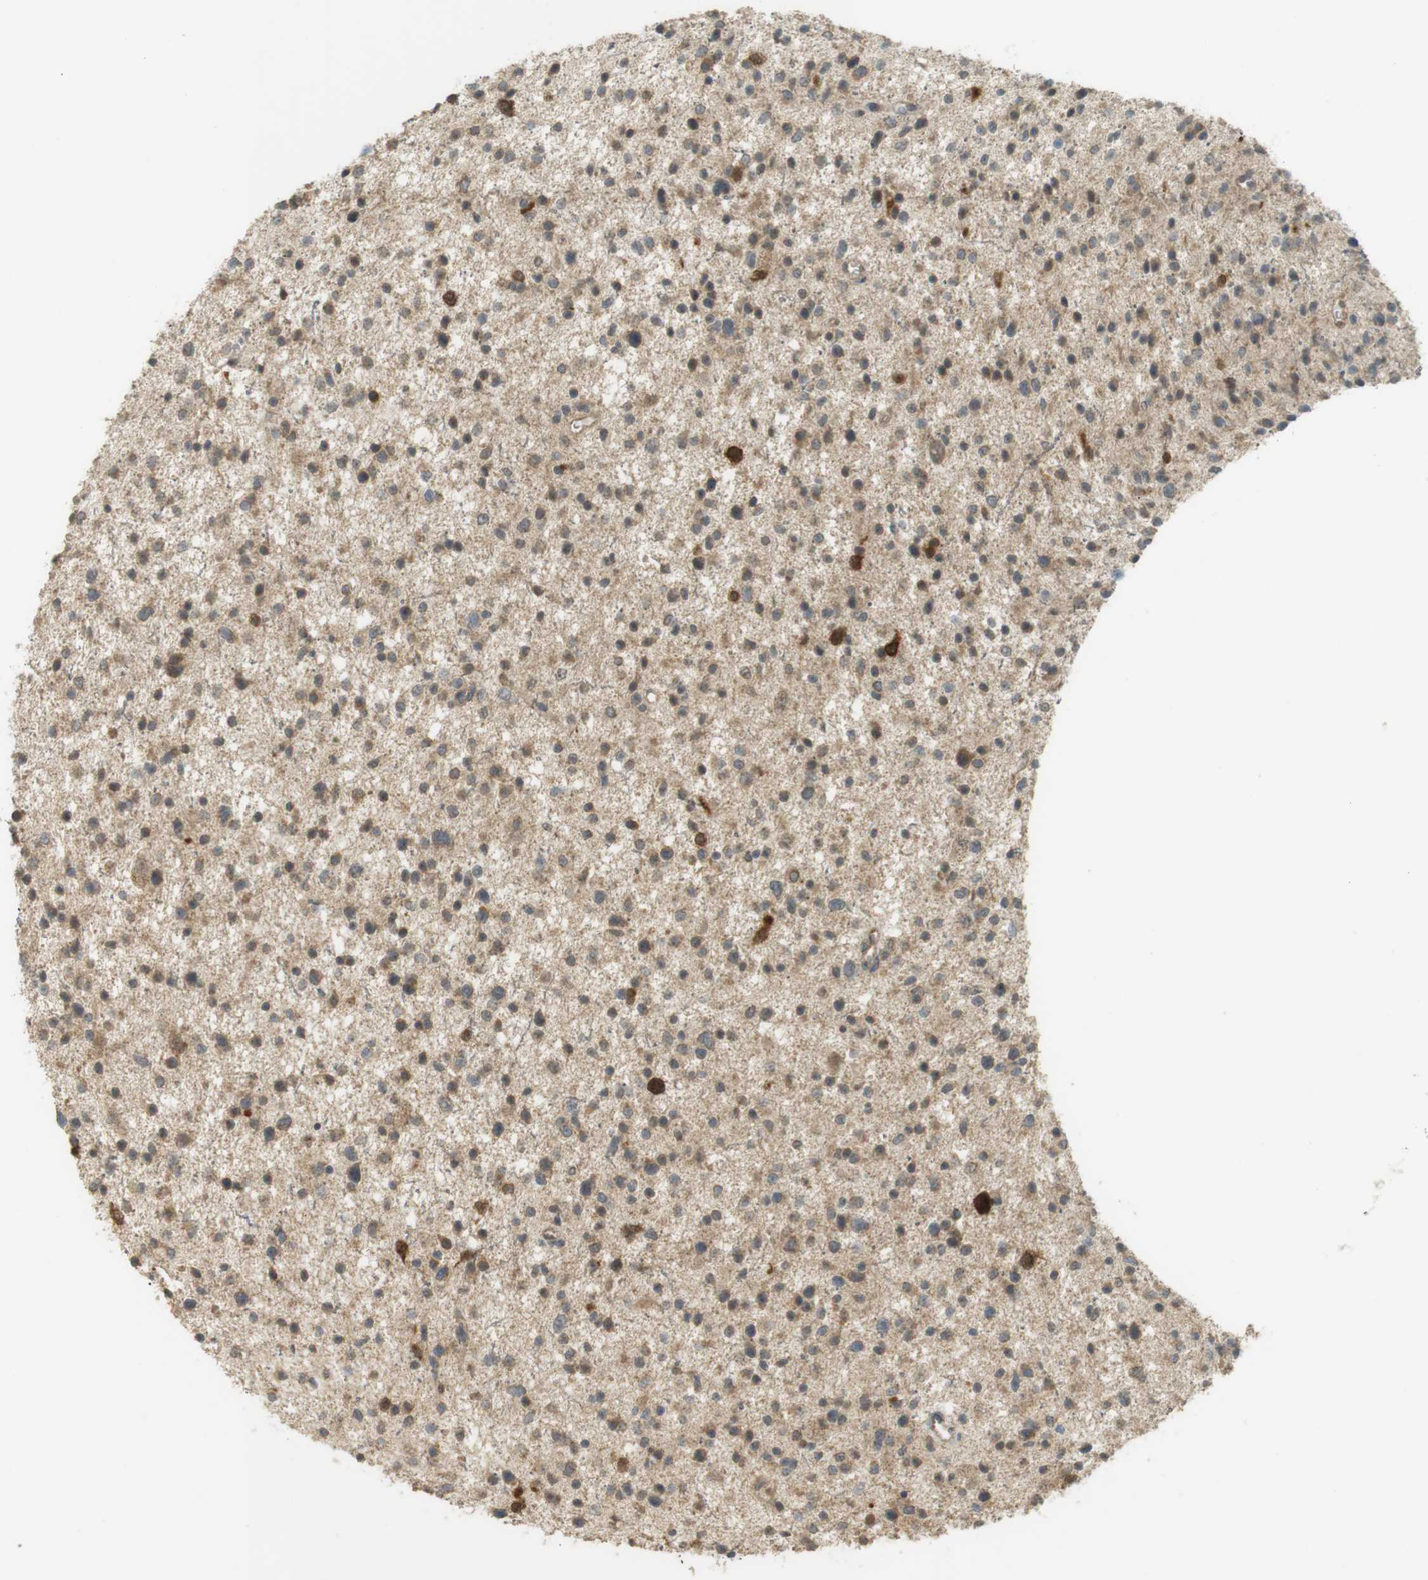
{"staining": {"intensity": "strong", "quantity": "<25%", "location": "cytoplasmic/membranous"}, "tissue": "glioma", "cell_type": "Tumor cells", "image_type": "cancer", "snomed": [{"axis": "morphology", "description": "Glioma, malignant, Low grade"}, {"axis": "topography", "description": "Brain"}], "caption": "Malignant glioma (low-grade) tissue shows strong cytoplasmic/membranous staining in about <25% of tumor cells, visualized by immunohistochemistry.", "gene": "TTK", "patient": {"sex": "female", "age": 37}}